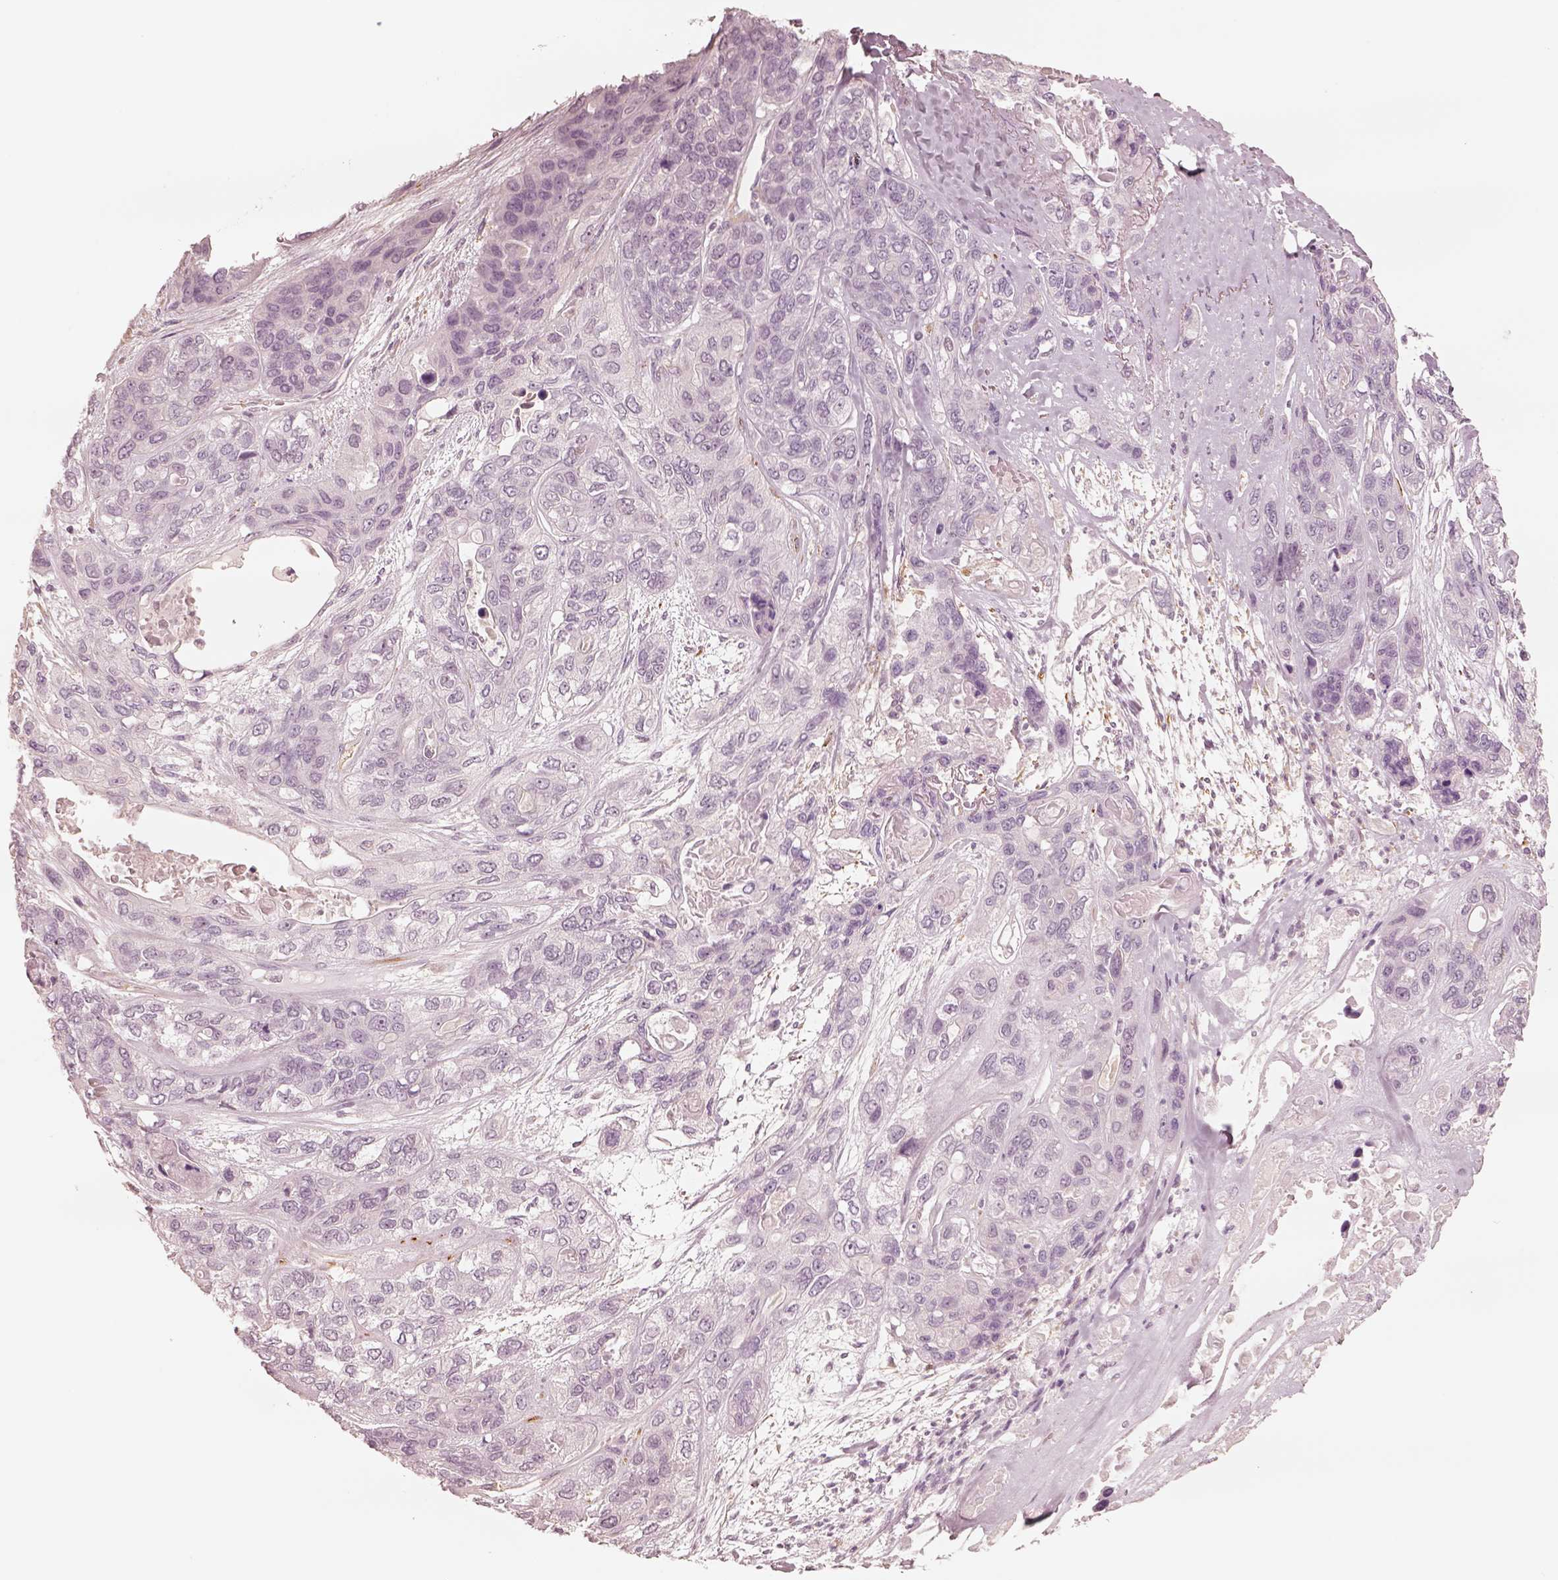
{"staining": {"intensity": "negative", "quantity": "none", "location": "none"}, "tissue": "lung cancer", "cell_type": "Tumor cells", "image_type": "cancer", "snomed": [{"axis": "morphology", "description": "Squamous cell carcinoma, NOS"}, {"axis": "topography", "description": "Lung"}], "caption": "An image of human squamous cell carcinoma (lung) is negative for staining in tumor cells.", "gene": "DNAAF9", "patient": {"sex": "female", "age": 70}}